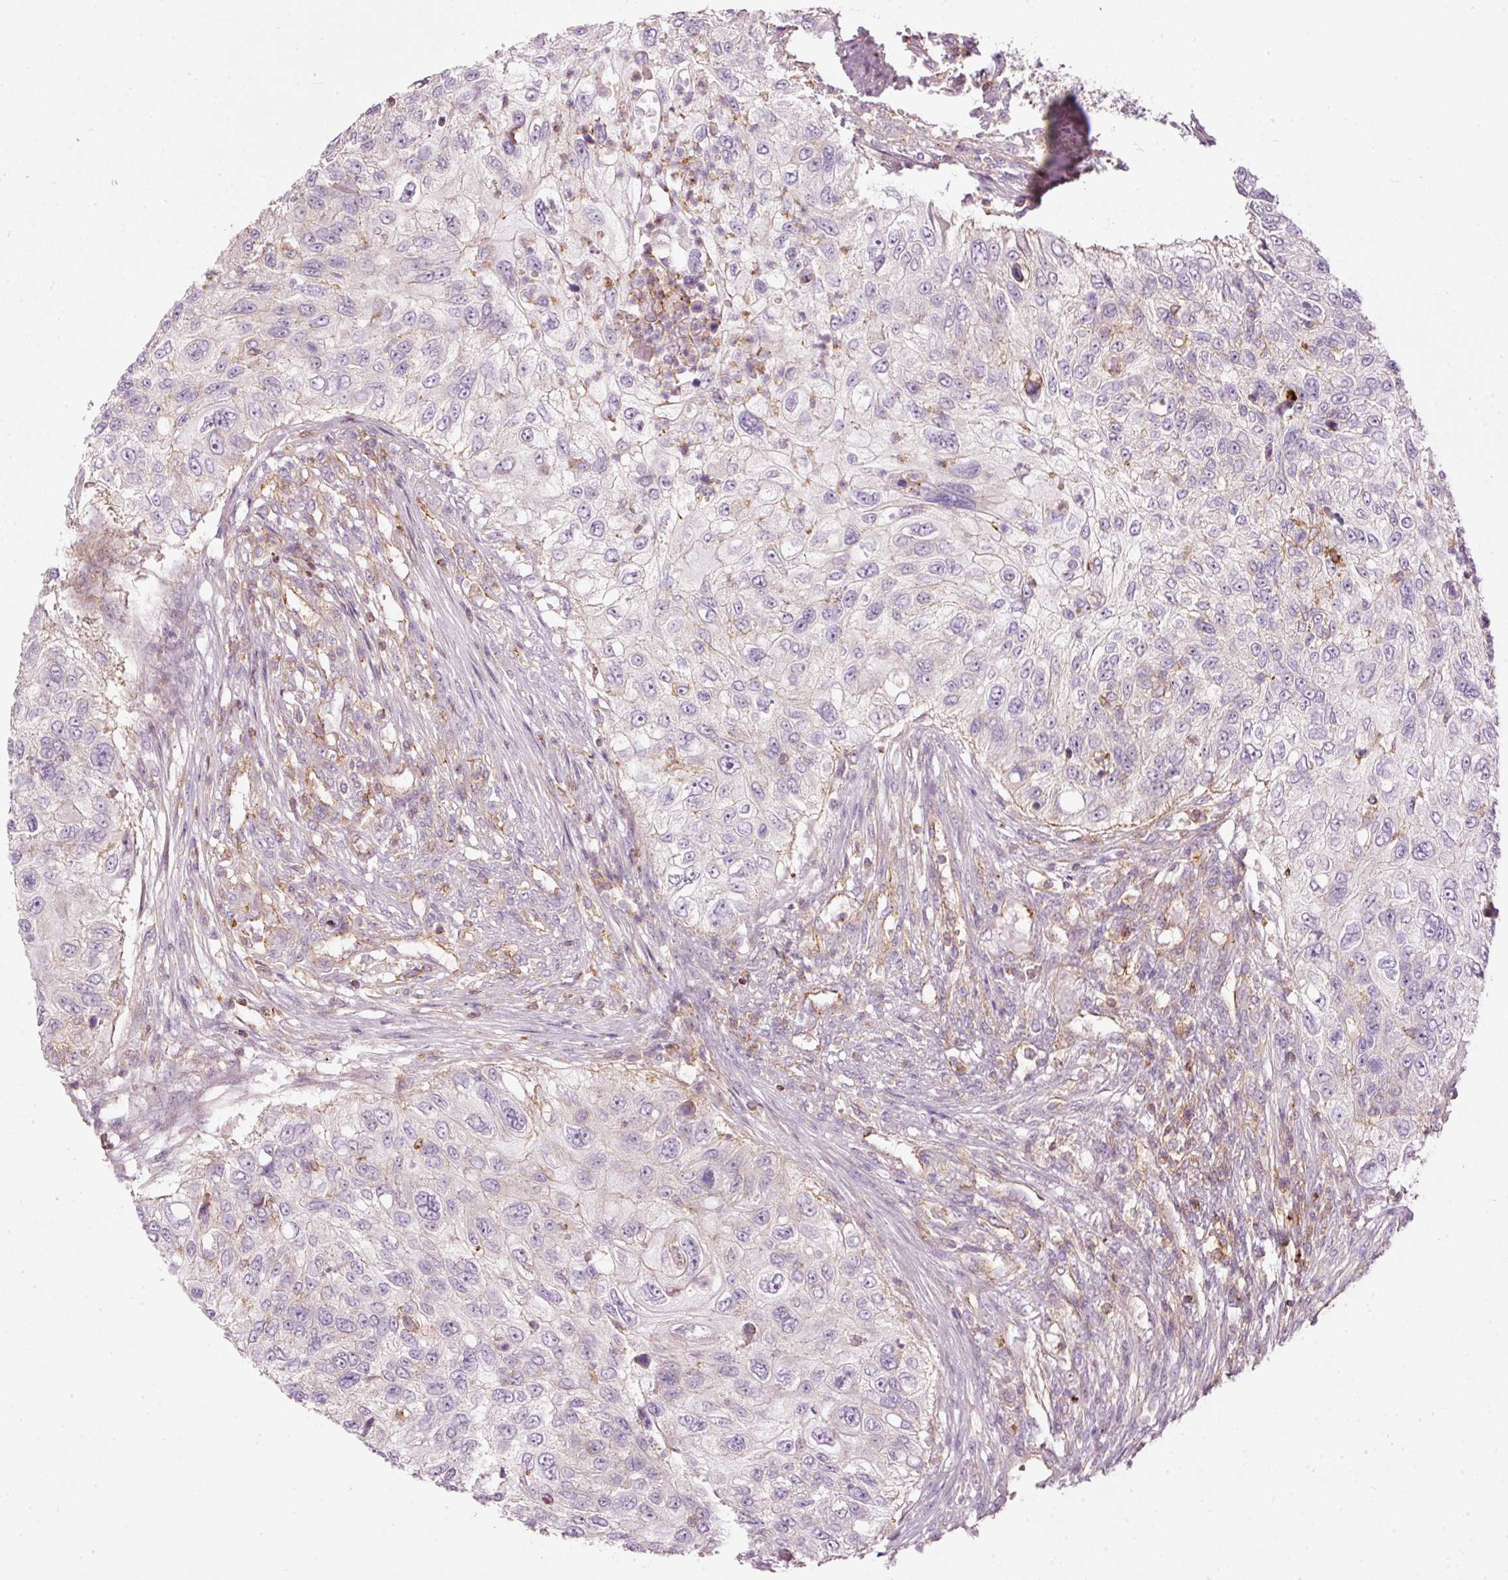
{"staining": {"intensity": "negative", "quantity": "none", "location": "none"}, "tissue": "urothelial cancer", "cell_type": "Tumor cells", "image_type": "cancer", "snomed": [{"axis": "morphology", "description": "Urothelial carcinoma, High grade"}, {"axis": "topography", "description": "Urinary bladder"}], "caption": "A photomicrograph of high-grade urothelial carcinoma stained for a protein displays no brown staining in tumor cells.", "gene": "SIPA1", "patient": {"sex": "female", "age": 60}}